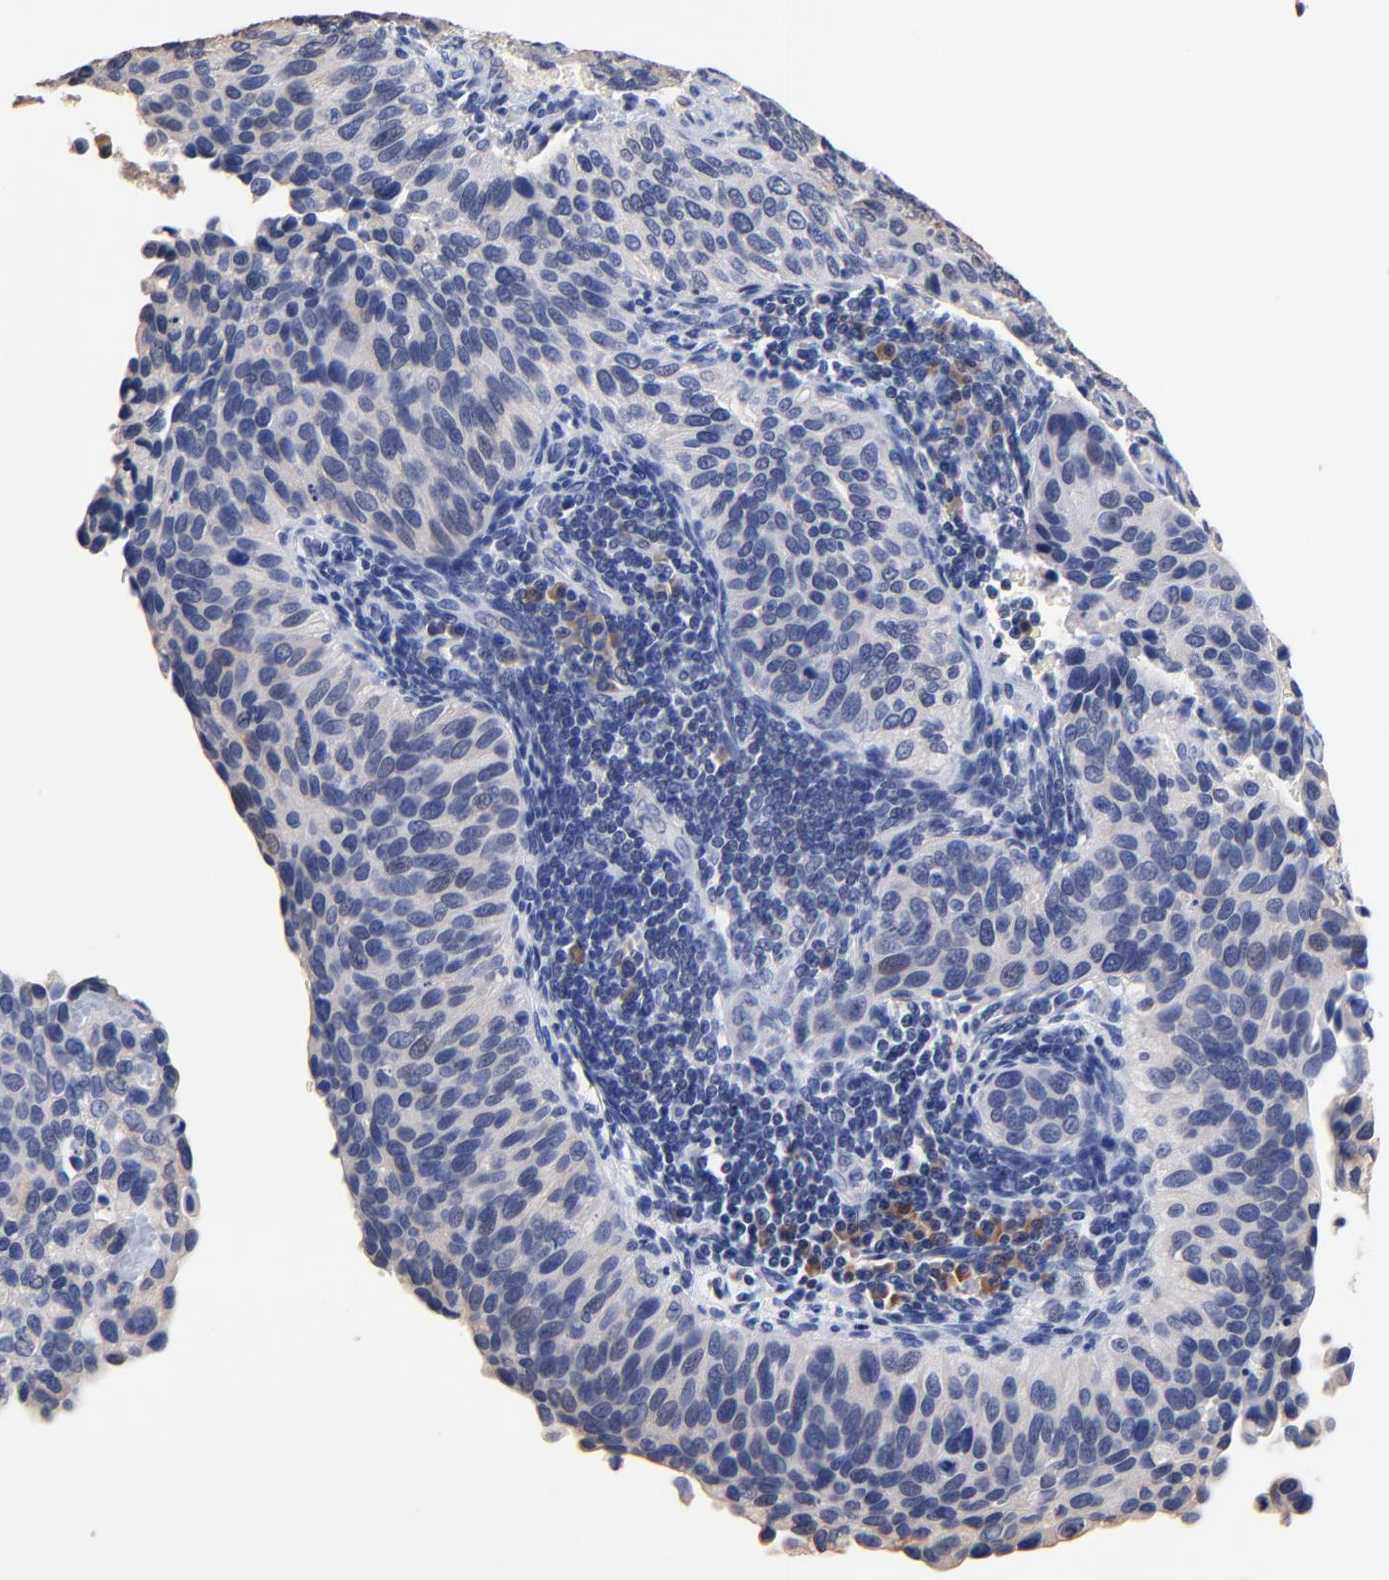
{"staining": {"intensity": "weak", "quantity": "<25%", "location": "cytoplasmic/membranous"}, "tissue": "cervical cancer", "cell_type": "Tumor cells", "image_type": "cancer", "snomed": [{"axis": "morphology", "description": "Adenocarcinoma, NOS"}, {"axis": "topography", "description": "Cervix"}], "caption": "Human cervical cancer (adenocarcinoma) stained for a protein using immunohistochemistry exhibits no positivity in tumor cells.", "gene": "TWNK", "patient": {"sex": "female", "age": 29}}